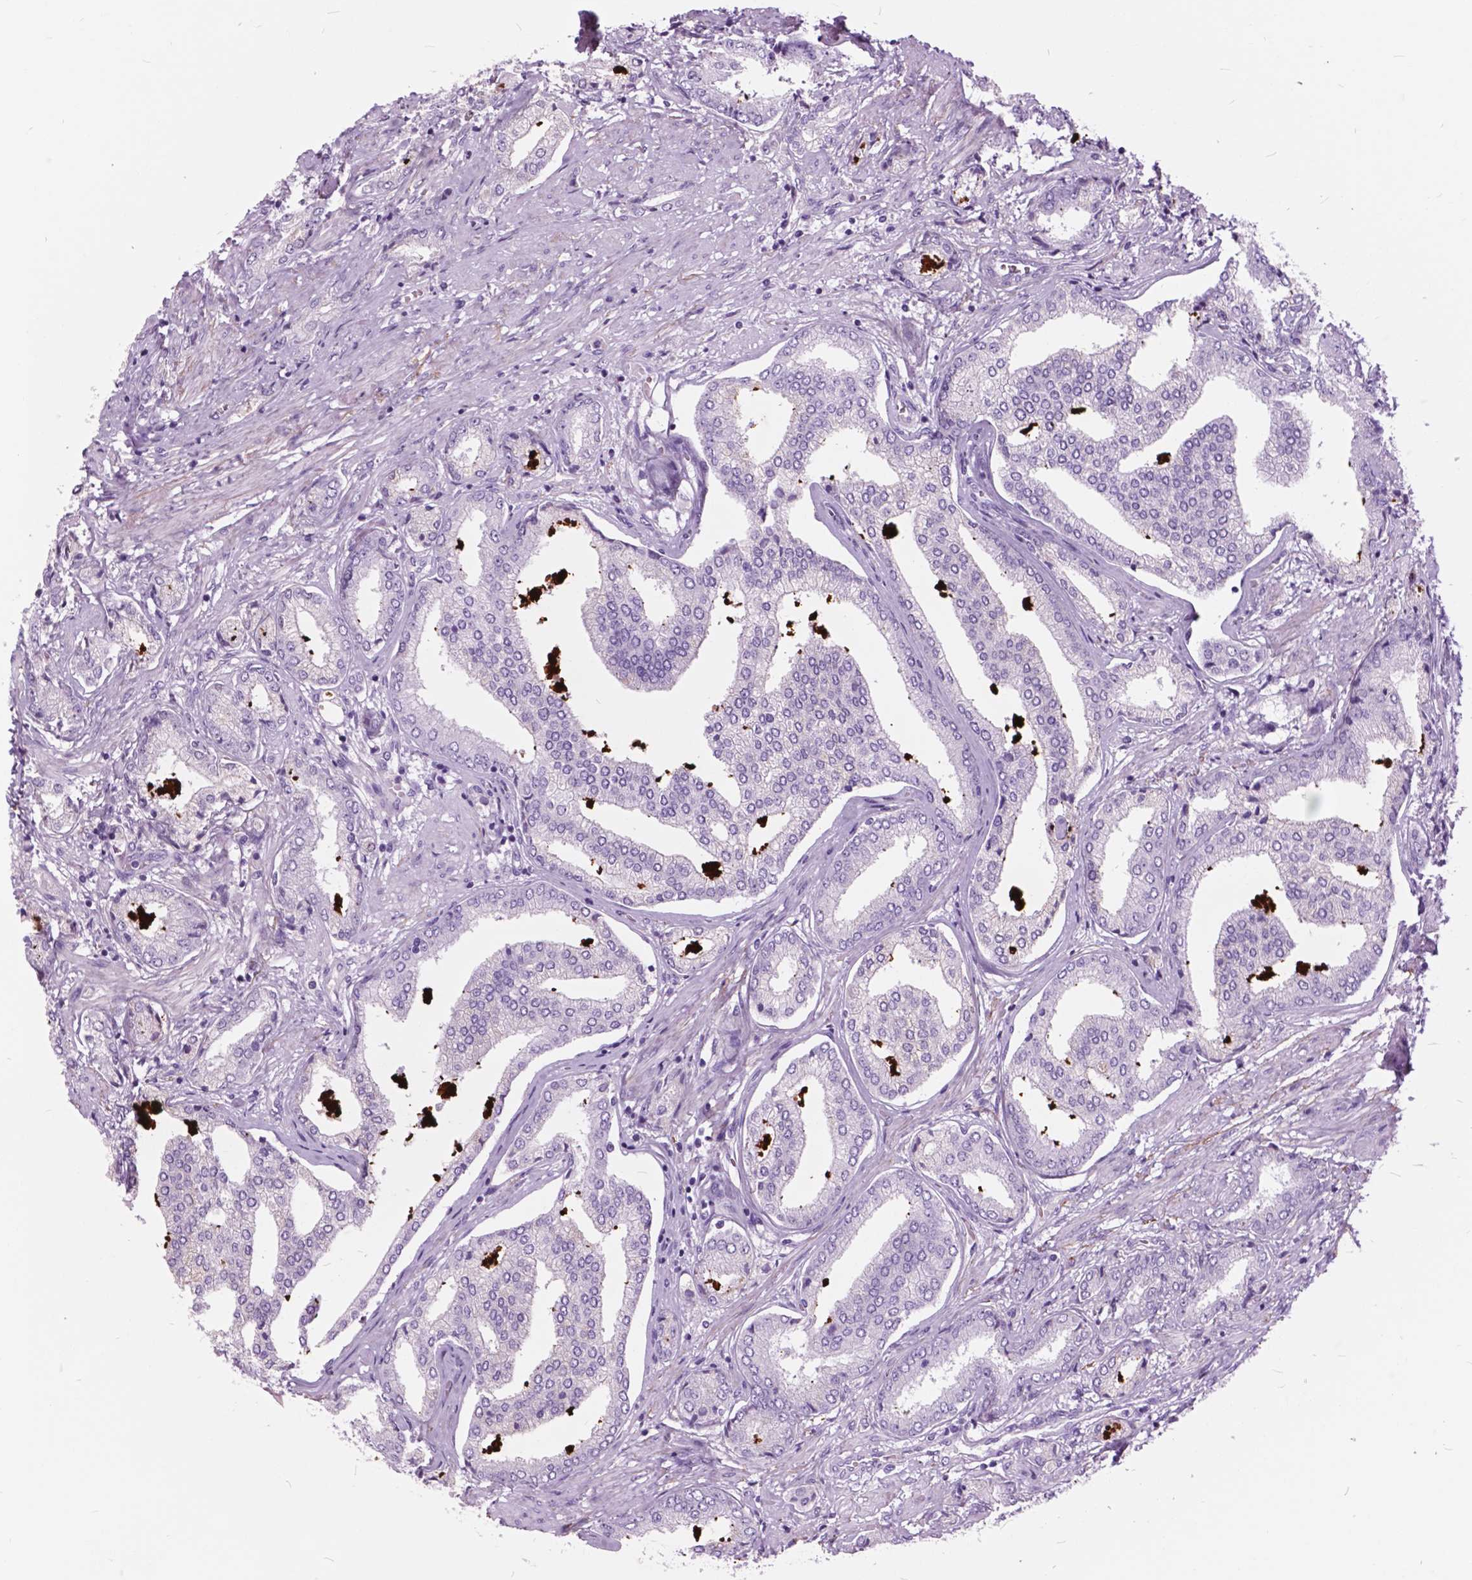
{"staining": {"intensity": "negative", "quantity": "none", "location": "none"}, "tissue": "prostate cancer", "cell_type": "Tumor cells", "image_type": "cancer", "snomed": [{"axis": "morphology", "description": "Adenocarcinoma, NOS"}, {"axis": "topography", "description": "Prostate"}], "caption": "A micrograph of human adenocarcinoma (prostate) is negative for staining in tumor cells.", "gene": "GDF9", "patient": {"sex": "male", "age": 63}}